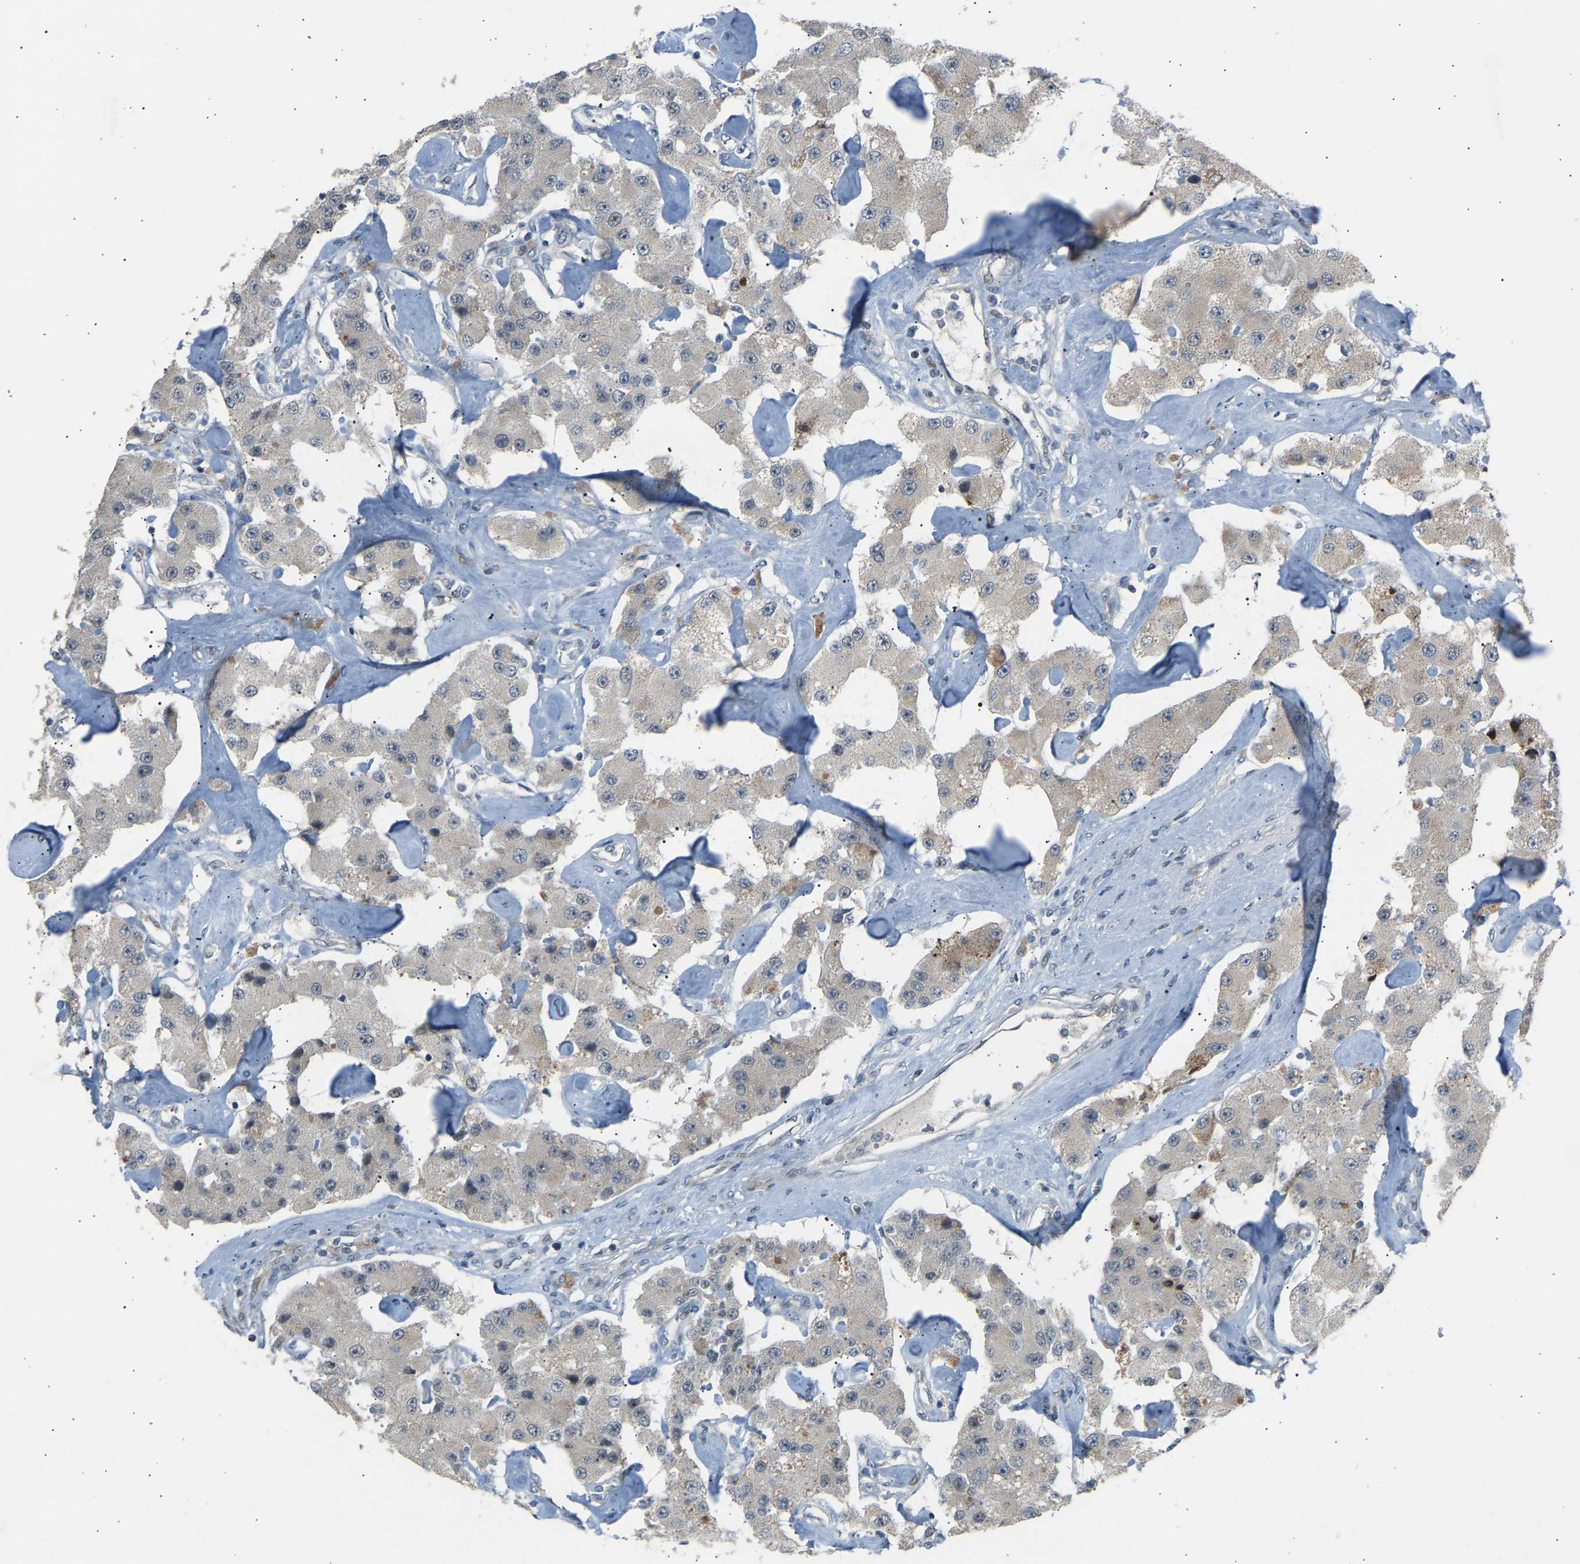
{"staining": {"intensity": "negative", "quantity": "none", "location": "none"}, "tissue": "carcinoid", "cell_type": "Tumor cells", "image_type": "cancer", "snomed": [{"axis": "morphology", "description": "Carcinoid, malignant, NOS"}, {"axis": "topography", "description": "Pancreas"}], "caption": "IHC histopathology image of malignant carcinoid stained for a protein (brown), which exhibits no staining in tumor cells. (DAB (3,3'-diaminobenzidine) IHC with hematoxylin counter stain).", "gene": "VPS41", "patient": {"sex": "male", "age": 41}}